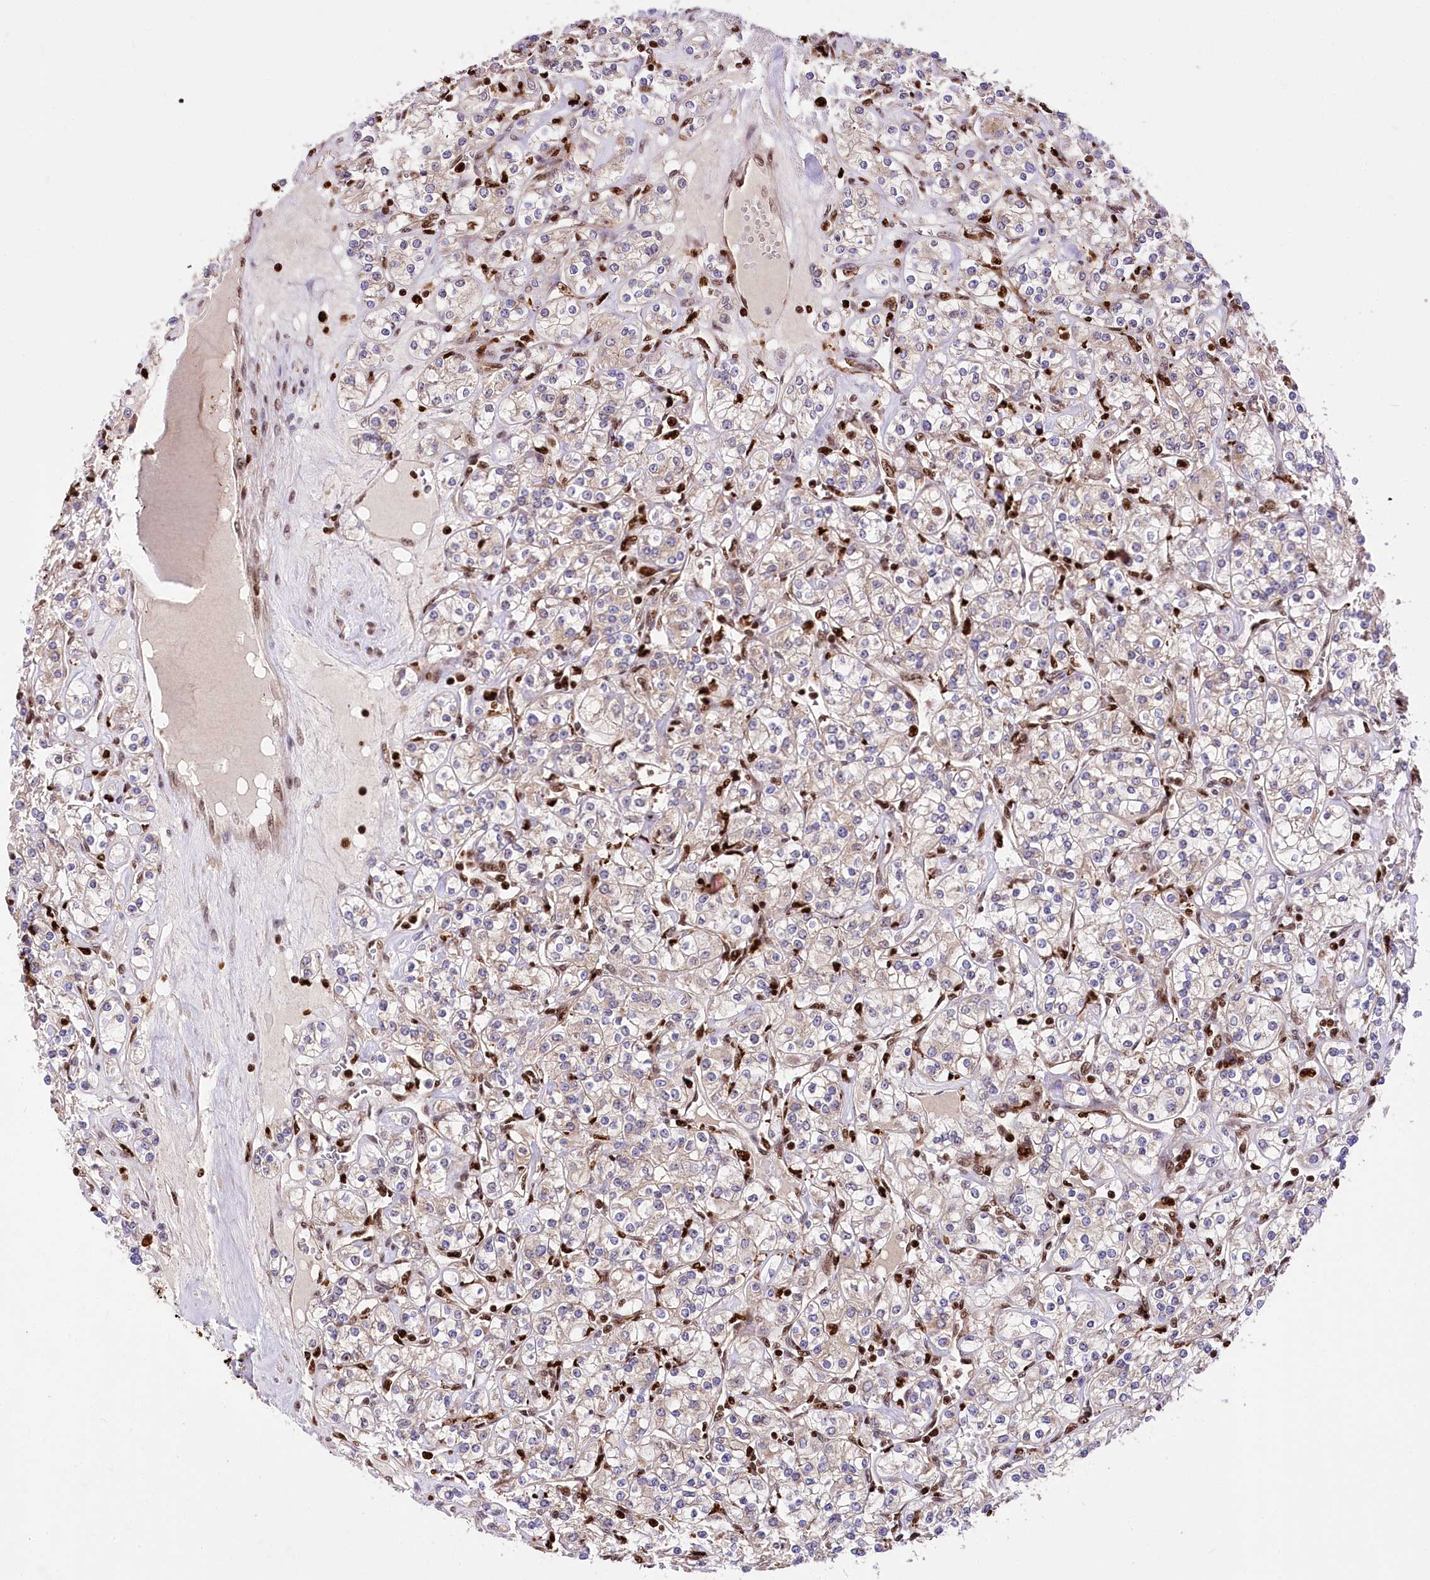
{"staining": {"intensity": "weak", "quantity": "<25%", "location": "cytoplasmic/membranous"}, "tissue": "renal cancer", "cell_type": "Tumor cells", "image_type": "cancer", "snomed": [{"axis": "morphology", "description": "Adenocarcinoma, NOS"}, {"axis": "topography", "description": "Kidney"}], "caption": "High magnification brightfield microscopy of renal adenocarcinoma stained with DAB (3,3'-diaminobenzidine) (brown) and counterstained with hematoxylin (blue): tumor cells show no significant staining.", "gene": "FIGN", "patient": {"sex": "male", "age": 77}}